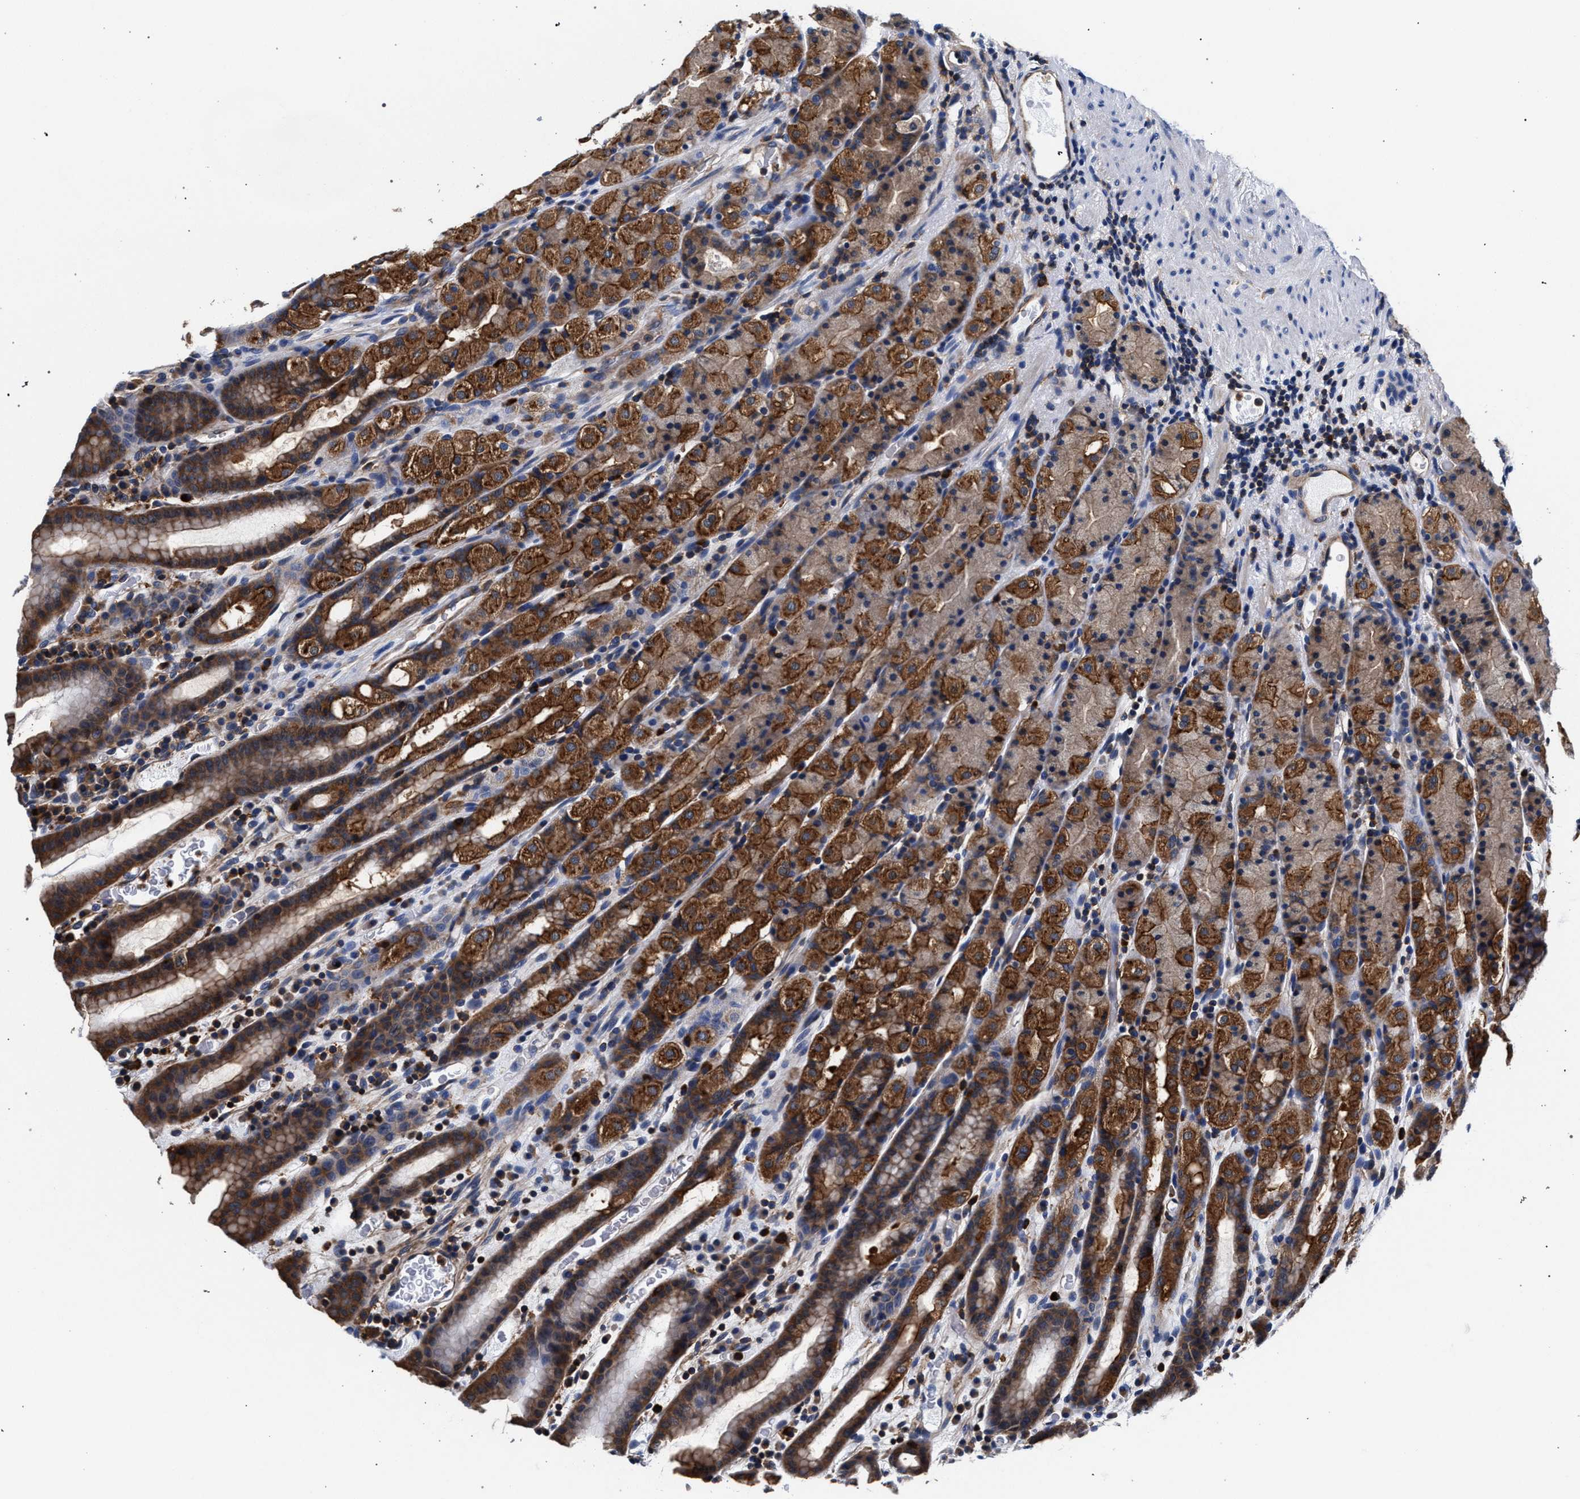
{"staining": {"intensity": "strong", "quantity": ">75%", "location": "cytoplasmic/membranous"}, "tissue": "stomach", "cell_type": "Glandular cells", "image_type": "normal", "snomed": [{"axis": "morphology", "description": "Normal tissue, NOS"}, {"axis": "topography", "description": "Stomach, upper"}], "caption": "Immunohistochemistry (DAB) staining of benign stomach demonstrates strong cytoplasmic/membranous protein expression in approximately >75% of glandular cells. (IHC, brightfield microscopy, high magnification).", "gene": "LASP1", "patient": {"sex": "male", "age": 68}}